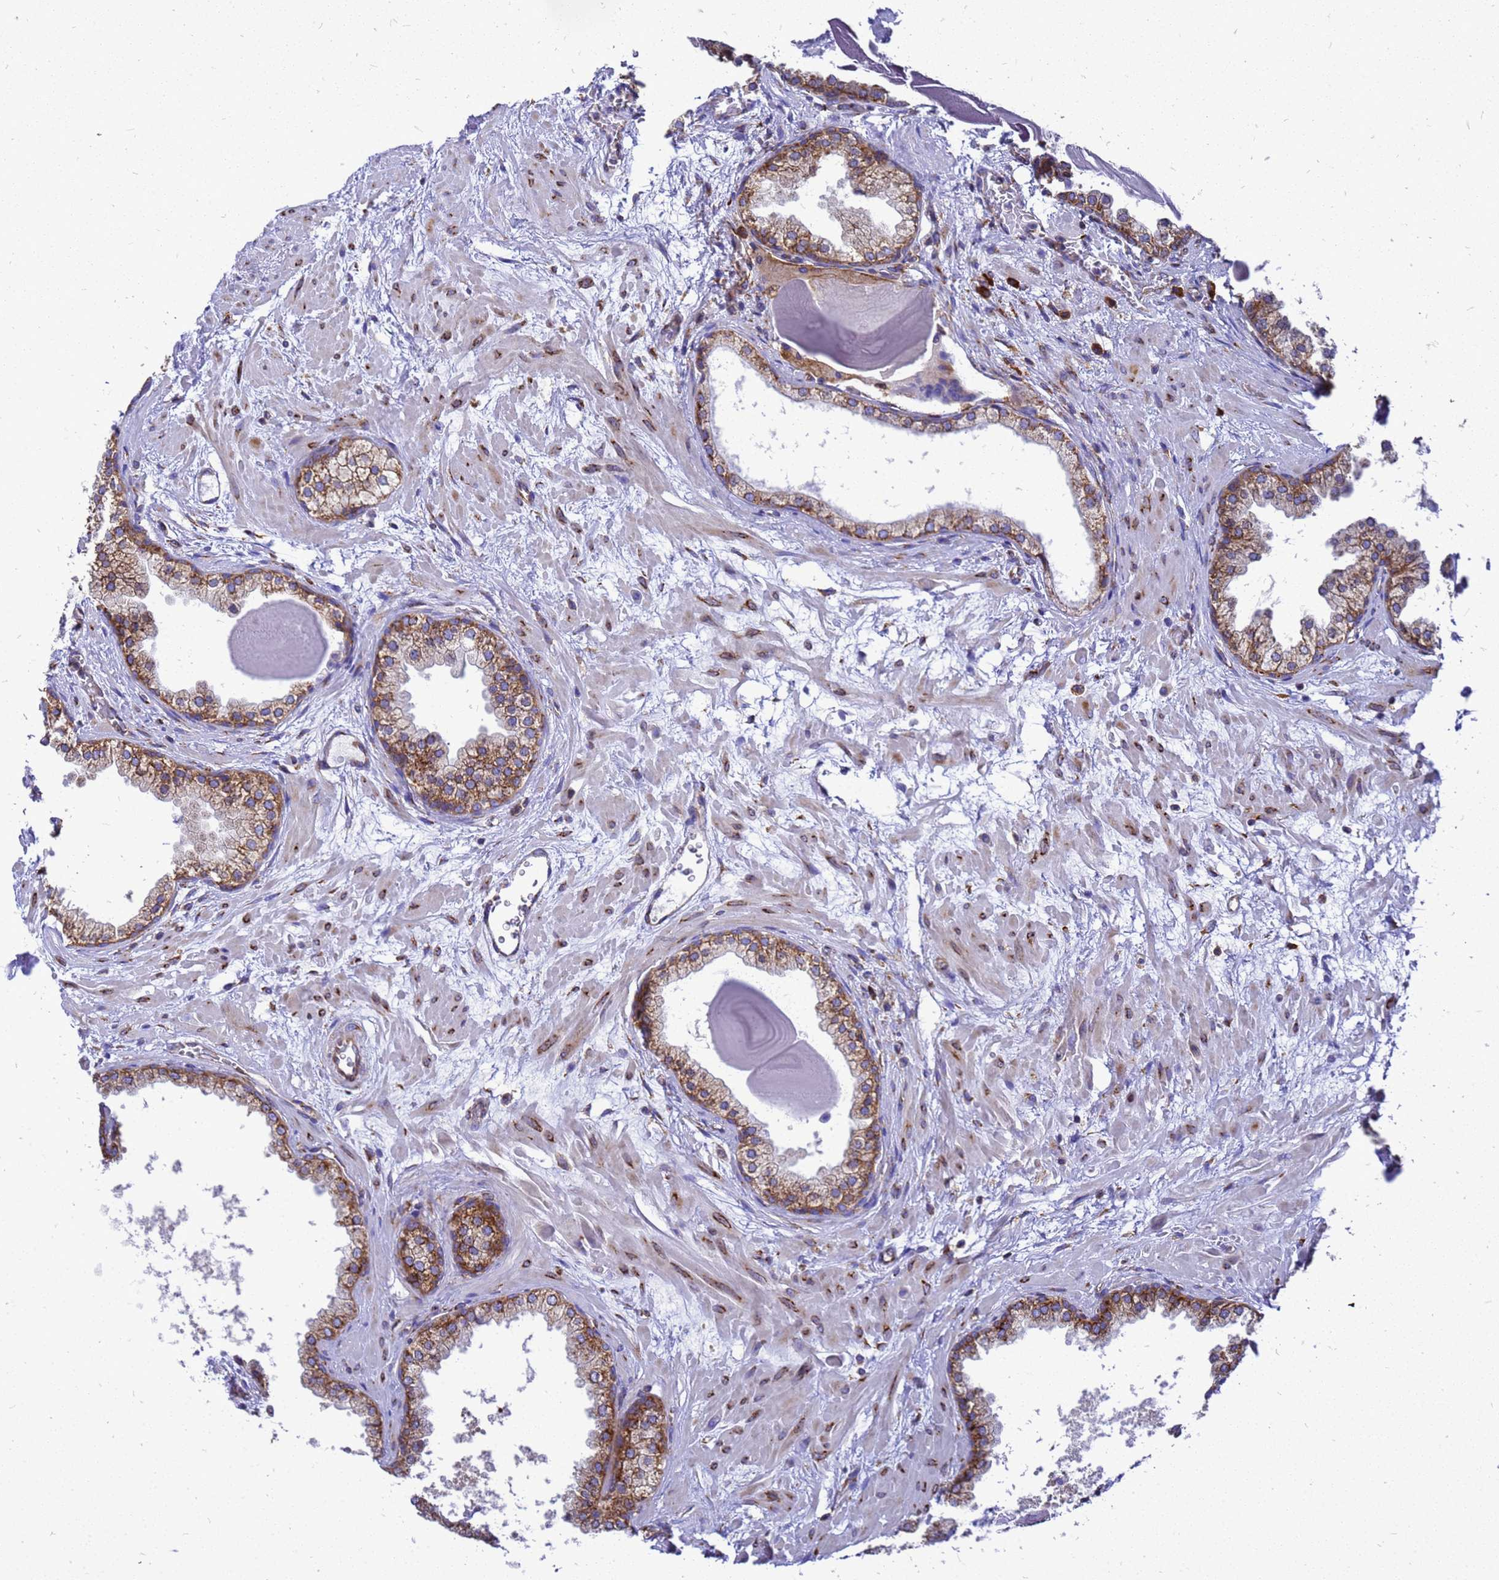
{"staining": {"intensity": "moderate", "quantity": ">75%", "location": "cytoplasmic/membranous"}, "tissue": "prostate", "cell_type": "Glandular cells", "image_type": "normal", "snomed": [{"axis": "morphology", "description": "Normal tissue, NOS"}, {"axis": "topography", "description": "Prostate"}], "caption": "Protein staining by IHC shows moderate cytoplasmic/membranous staining in approximately >75% of glandular cells in benign prostate. The staining is performed using DAB brown chromogen to label protein expression. The nuclei are counter-stained blue using hematoxylin.", "gene": "EEF1D", "patient": {"sex": "male", "age": 48}}